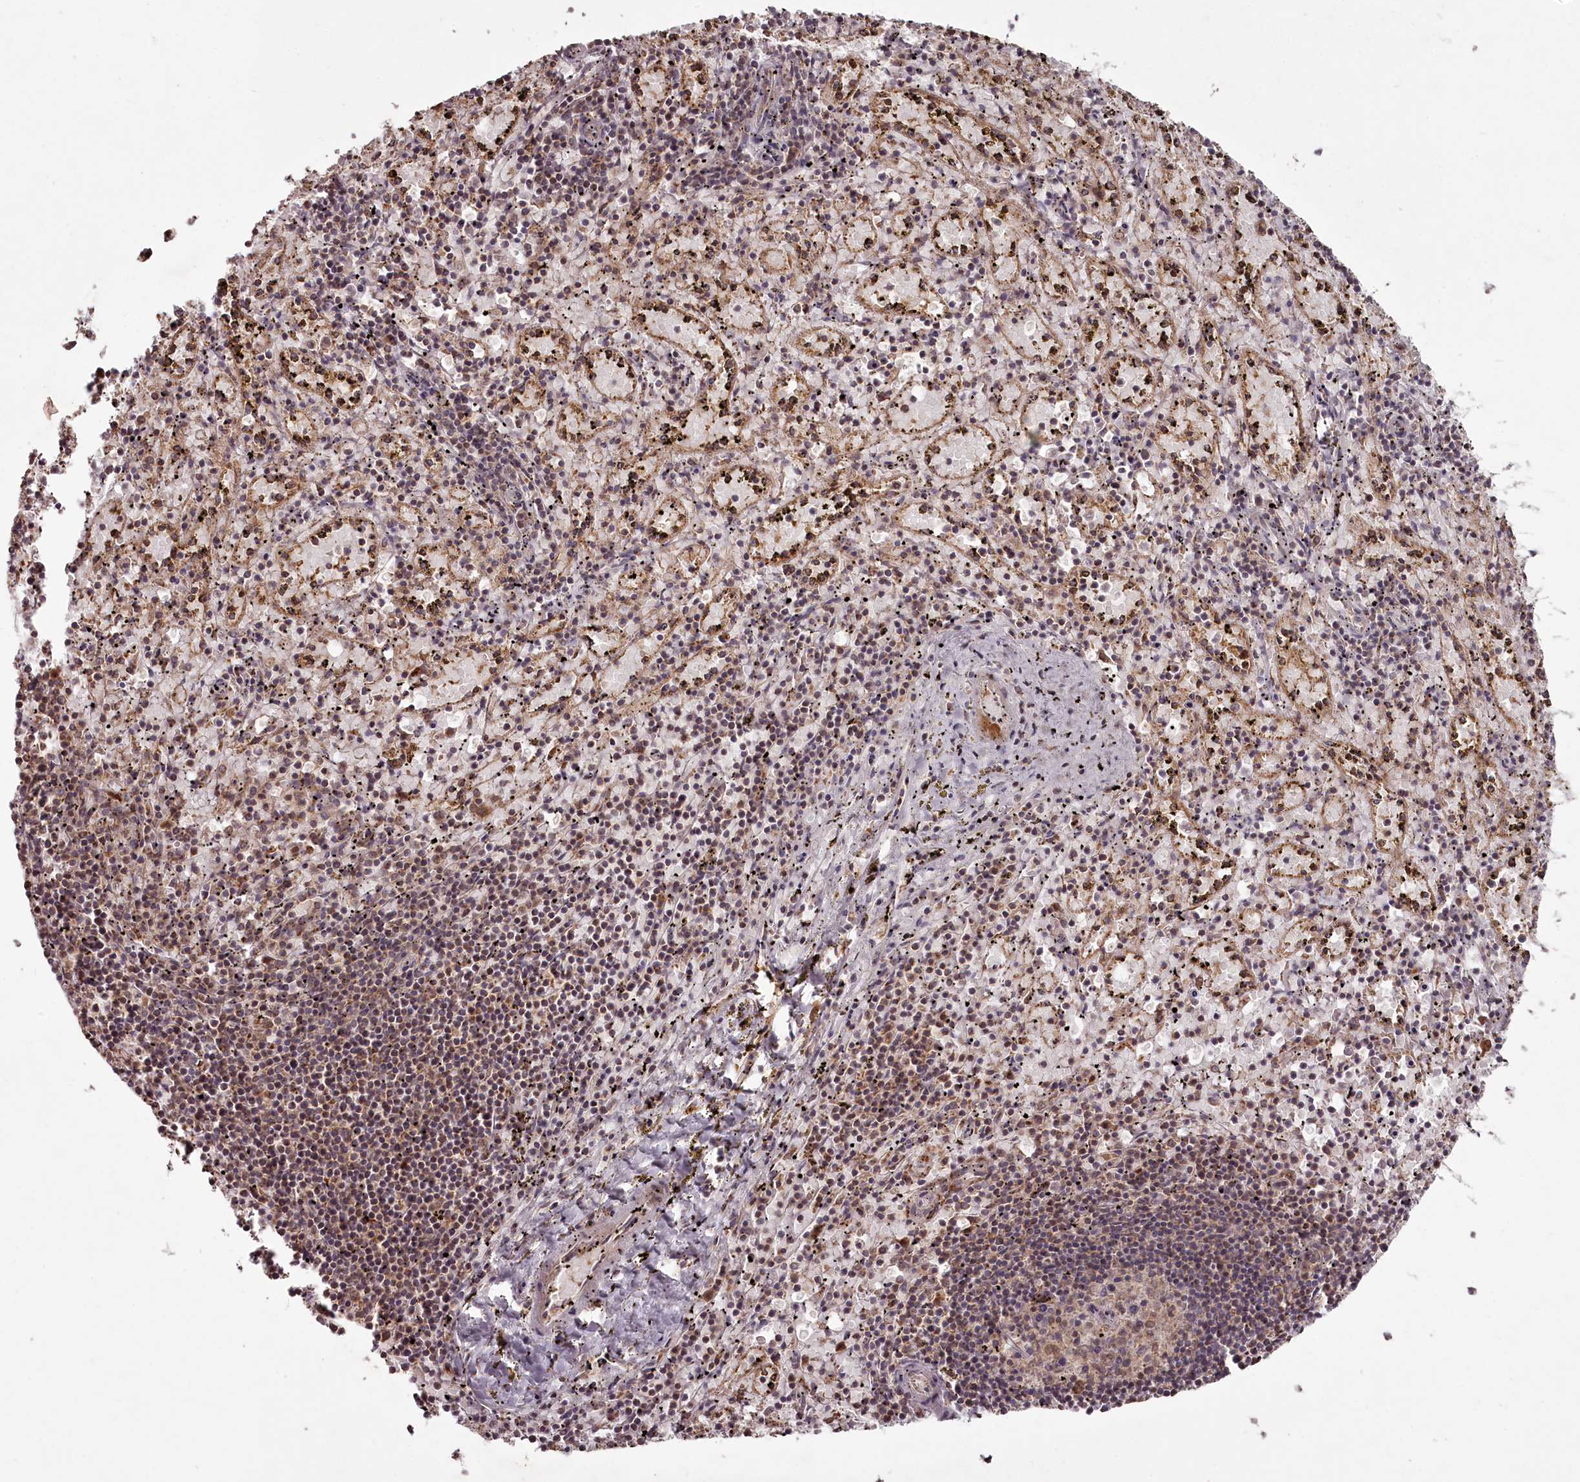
{"staining": {"intensity": "moderate", "quantity": "<25%", "location": "cytoplasmic/membranous"}, "tissue": "spleen", "cell_type": "Cells in red pulp", "image_type": "normal", "snomed": [{"axis": "morphology", "description": "Normal tissue, NOS"}, {"axis": "topography", "description": "Spleen"}], "caption": "Spleen stained with DAB (3,3'-diaminobenzidine) immunohistochemistry demonstrates low levels of moderate cytoplasmic/membranous expression in about <25% of cells in red pulp. (DAB = brown stain, brightfield microscopy at high magnification).", "gene": "PCBP2", "patient": {"sex": "male", "age": 11}}